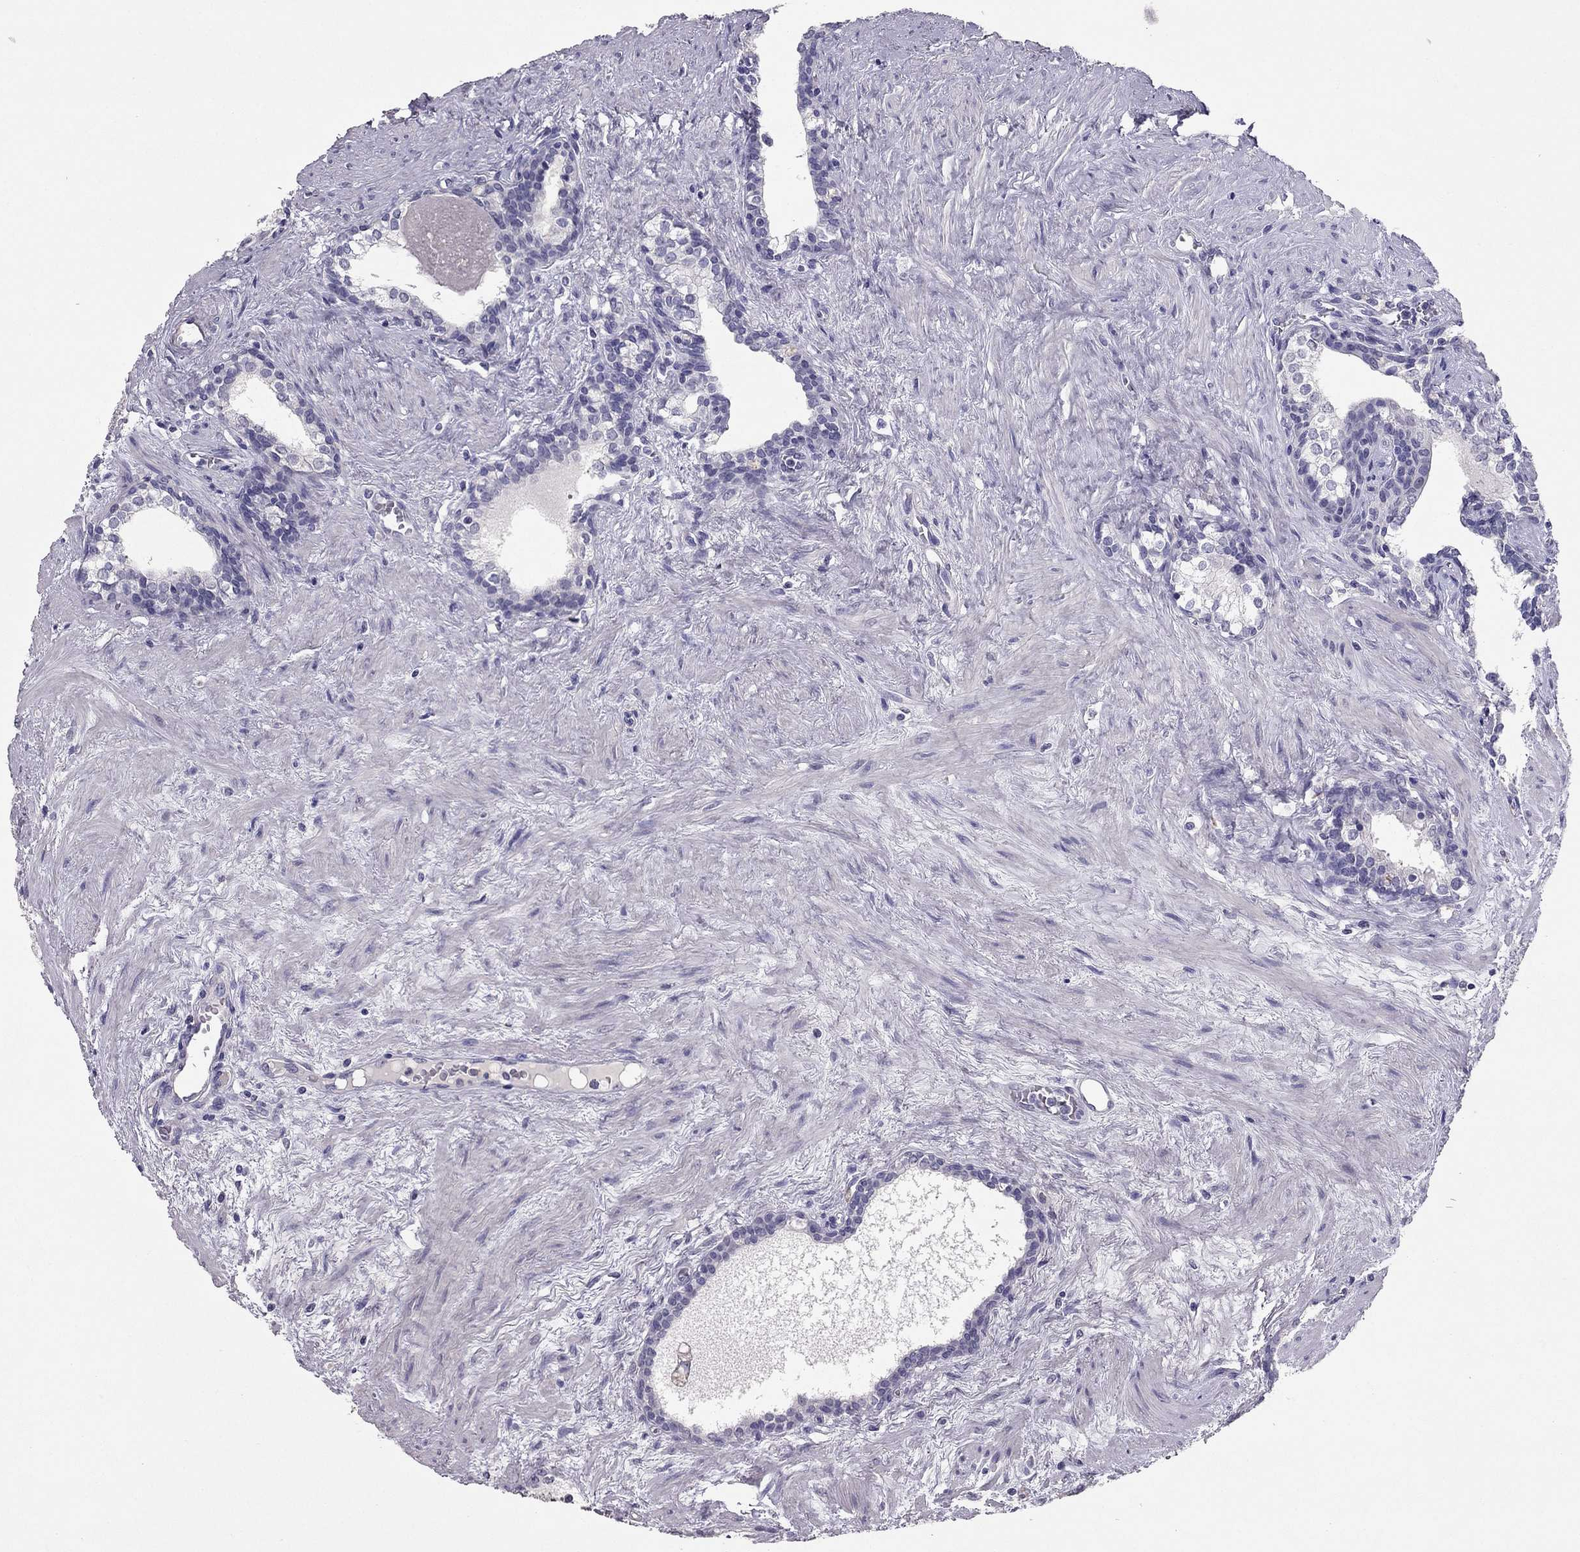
{"staining": {"intensity": "negative", "quantity": "none", "location": "none"}, "tissue": "prostate cancer", "cell_type": "Tumor cells", "image_type": "cancer", "snomed": [{"axis": "morphology", "description": "Adenocarcinoma, NOS"}, {"axis": "morphology", "description": "Adenocarcinoma, High grade"}, {"axis": "topography", "description": "Prostate"}], "caption": "Tumor cells show no significant protein staining in adenocarcinoma (prostate).", "gene": "RHO", "patient": {"sex": "male", "age": 61}}